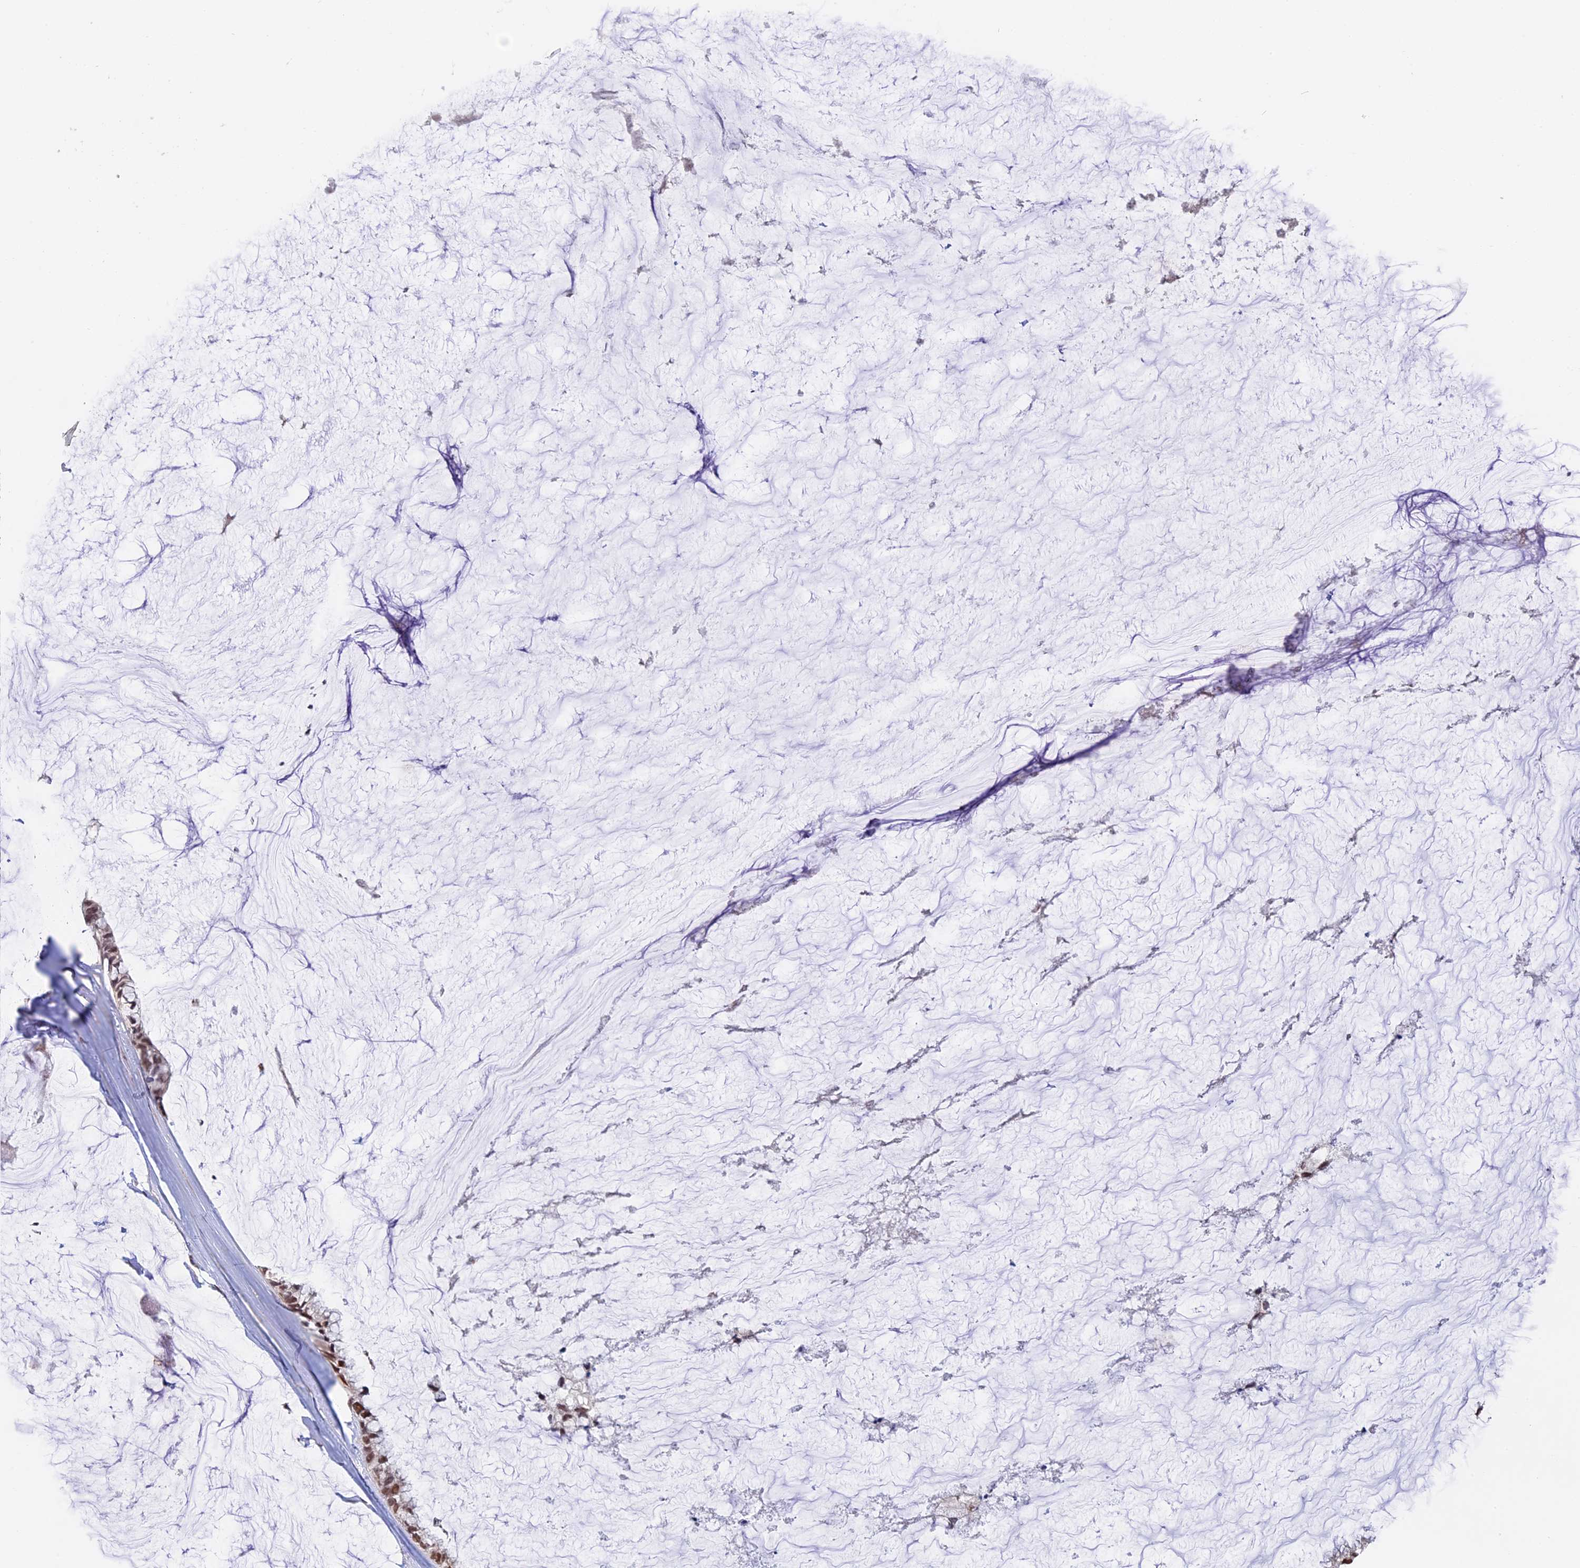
{"staining": {"intensity": "moderate", "quantity": ">75%", "location": "nuclear"}, "tissue": "ovarian cancer", "cell_type": "Tumor cells", "image_type": "cancer", "snomed": [{"axis": "morphology", "description": "Cystadenocarcinoma, mucinous, NOS"}, {"axis": "topography", "description": "Ovary"}], "caption": "Ovarian mucinous cystadenocarcinoma stained for a protein exhibits moderate nuclear positivity in tumor cells.", "gene": "RFC5", "patient": {"sex": "female", "age": 39}}